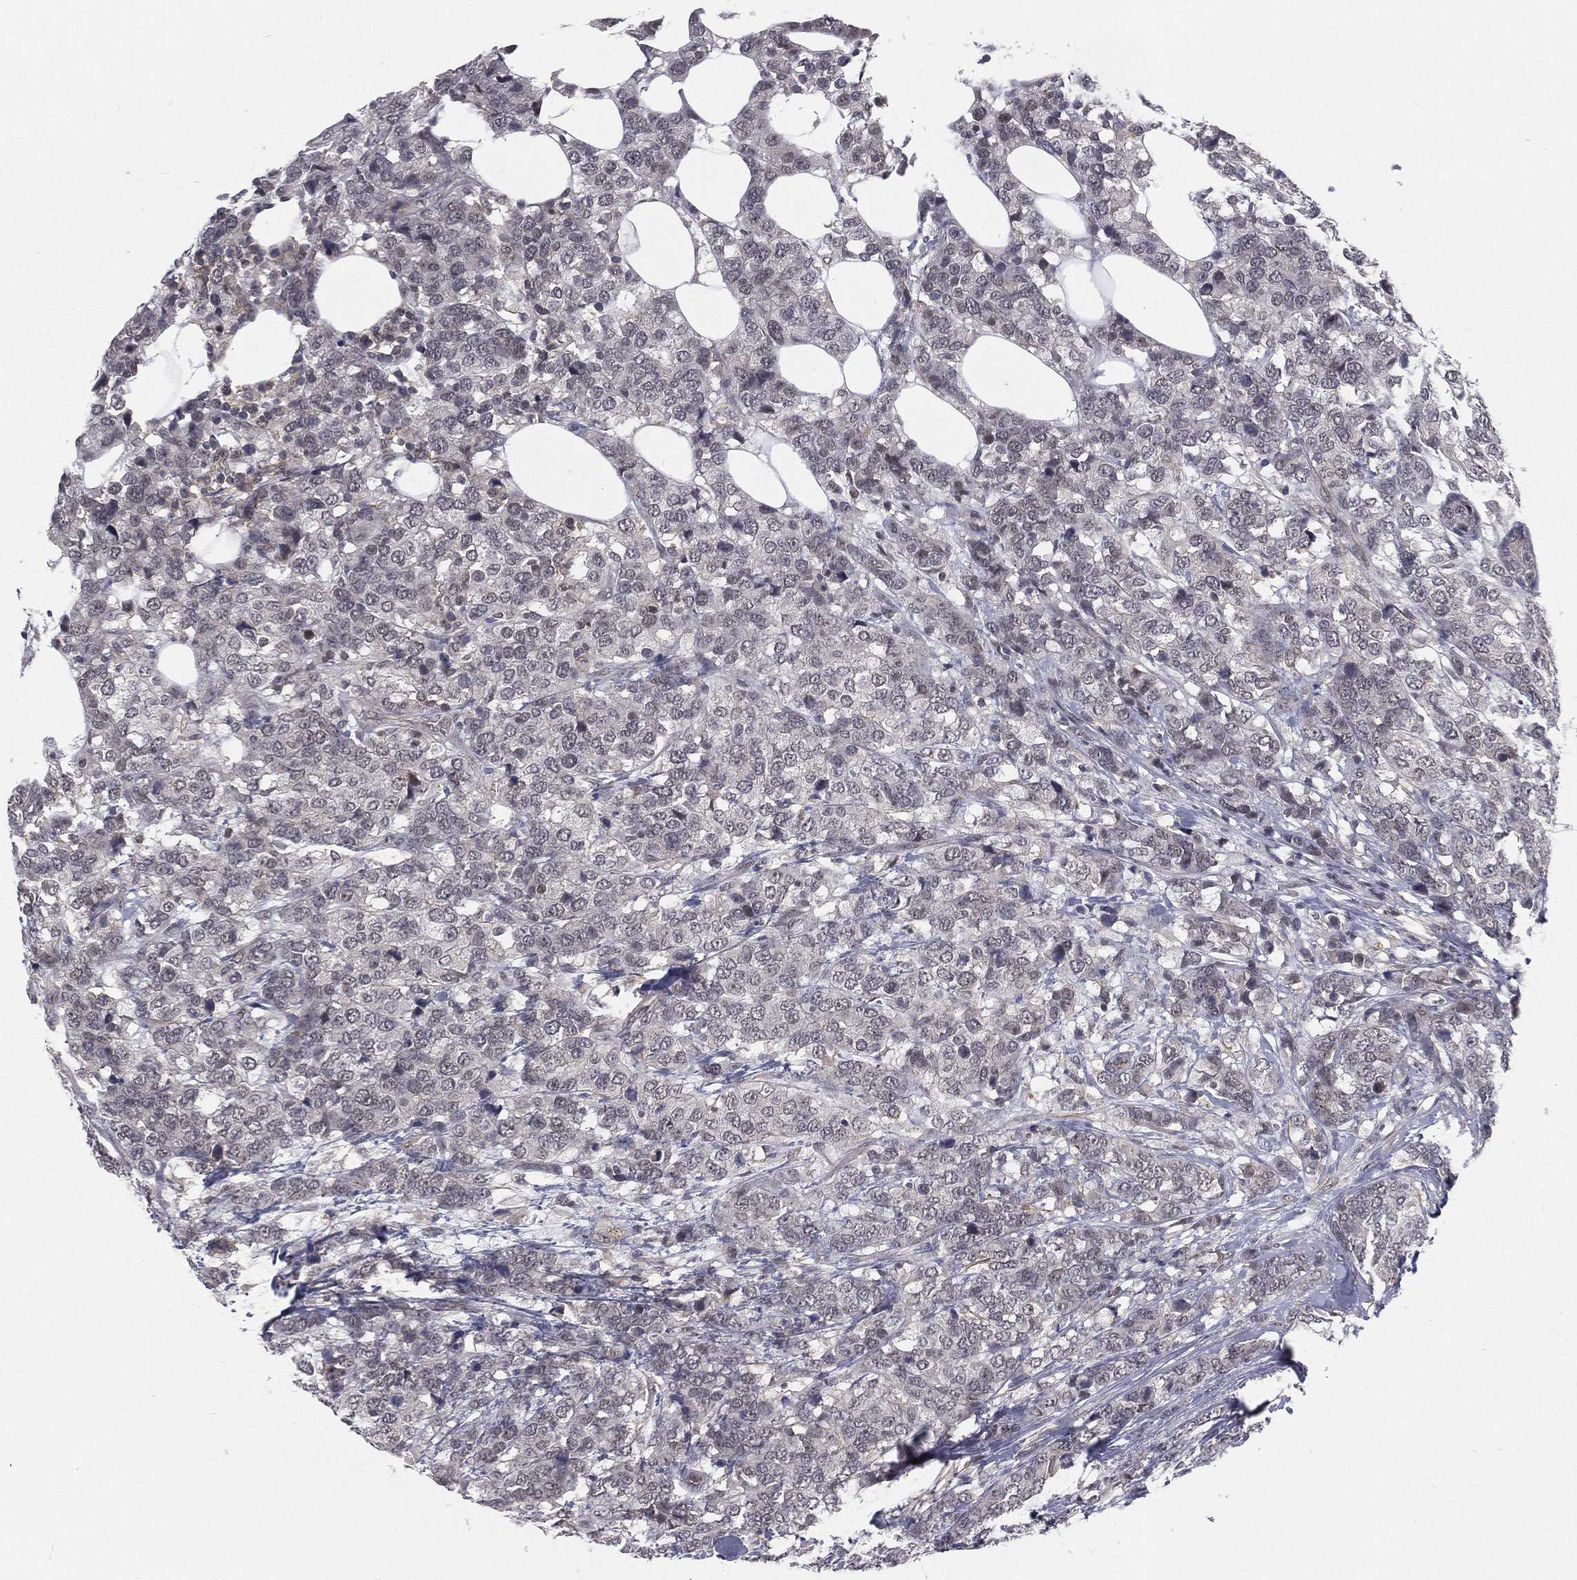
{"staining": {"intensity": "negative", "quantity": "none", "location": "none"}, "tissue": "breast cancer", "cell_type": "Tumor cells", "image_type": "cancer", "snomed": [{"axis": "morphology", "description": "Lobular carcinoma"}, {"axis": "topography", "description": "Breast"}], "caption": "Immunohistochemical staining of breast cancer (lobular carcinoma) exhibits no significant positivity in tumor cells.", "gene": "MORC2", "patient": {"sex": "female", "age": 59}}